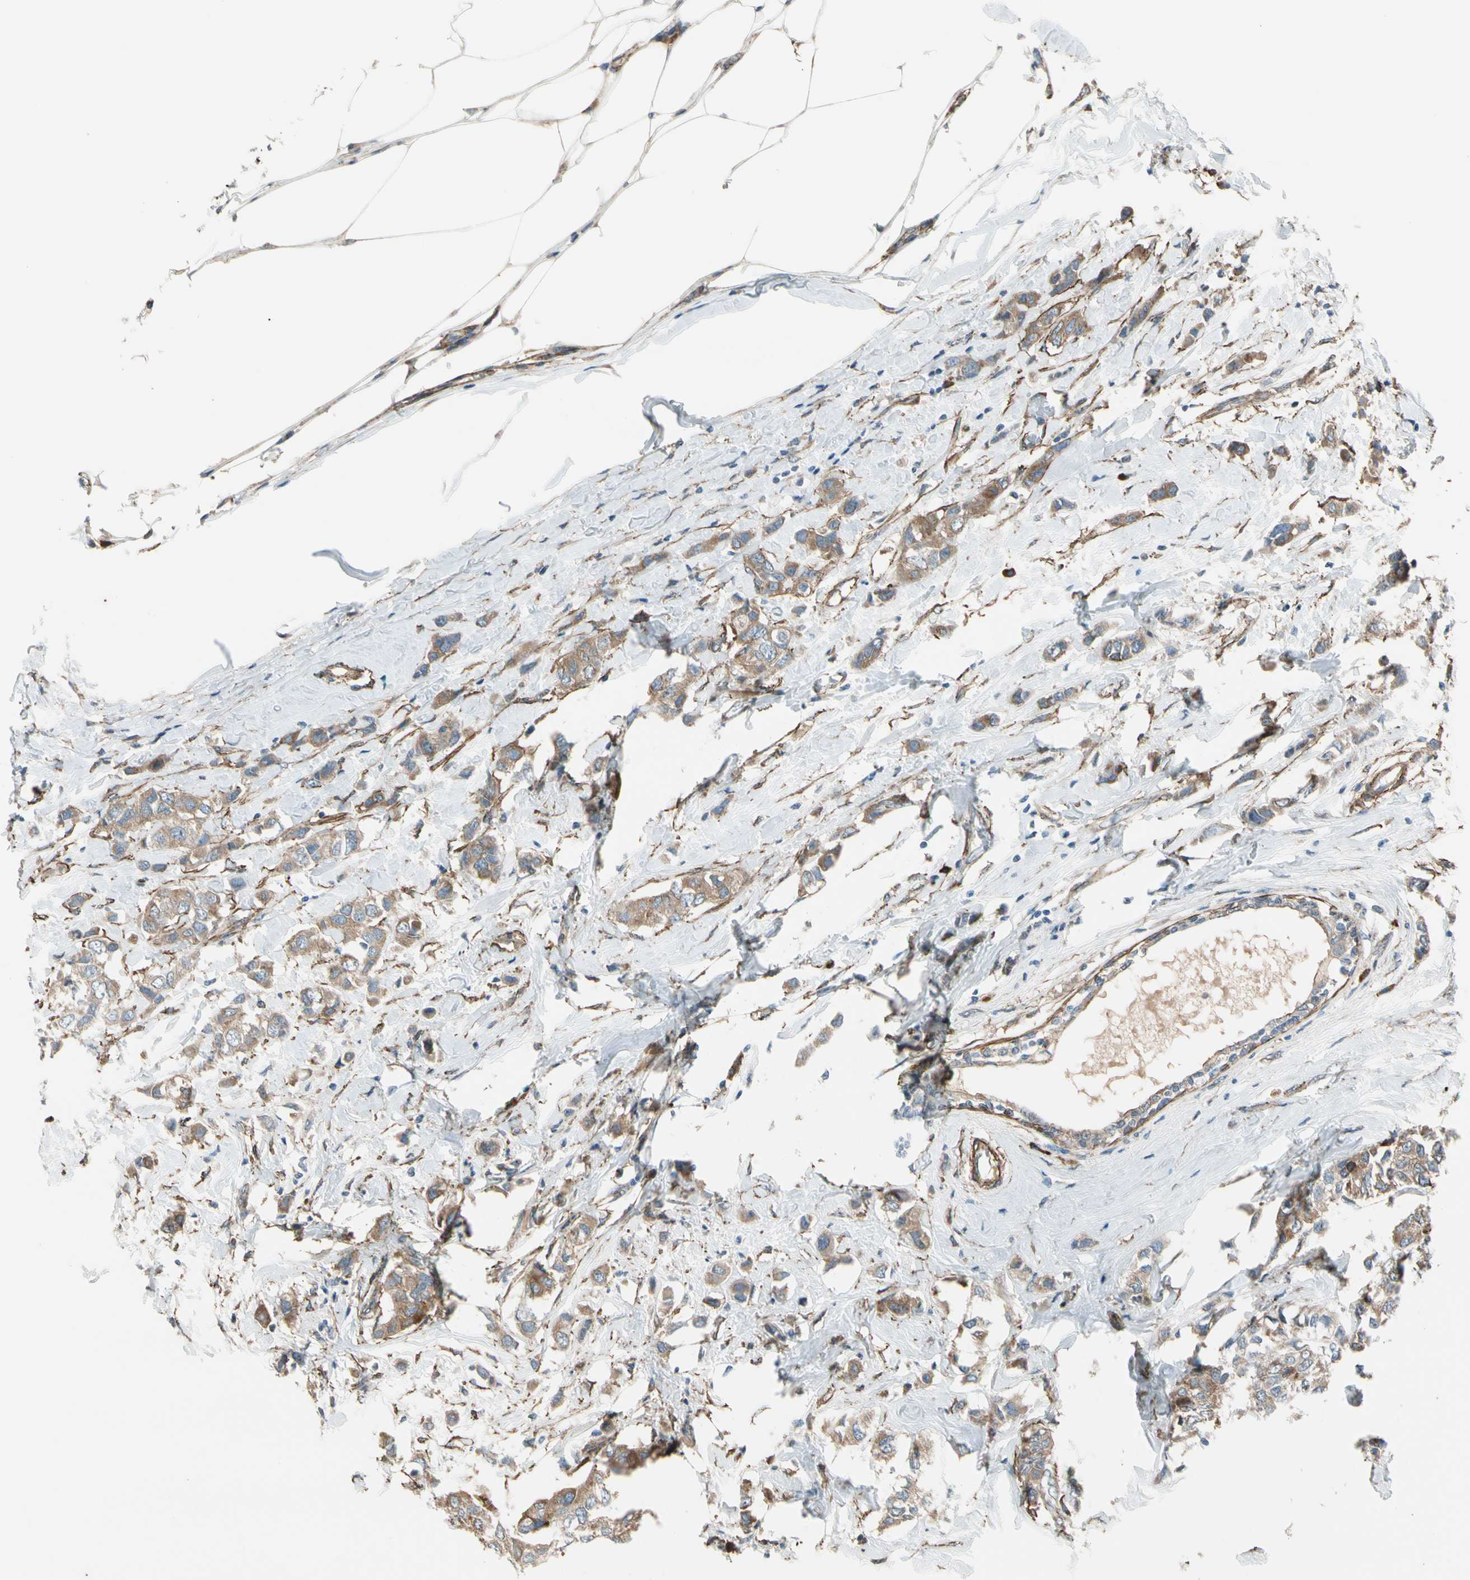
{"staining": {"intensity": "moderate", "quantity": ">75%", "location": "cytoplasmic/membranous"}, "tissue": "breast cancer", "cell_type": "Tumor cells", "image_type": "cancer", "snomed": [{"axis": "morphology", "description": "Duct carcinoma"}, {"axis": "topography", "description": "Breast"}], "caption": "Breast cancer (infiltrating ductal carcinoma) stained with a brown dye reveals moderate cytoplasmic/membranous positive expression in approximately >75% of tumor cells.", "gene": "LIMK2", "patient": {"sex": "female", "age": 50}}